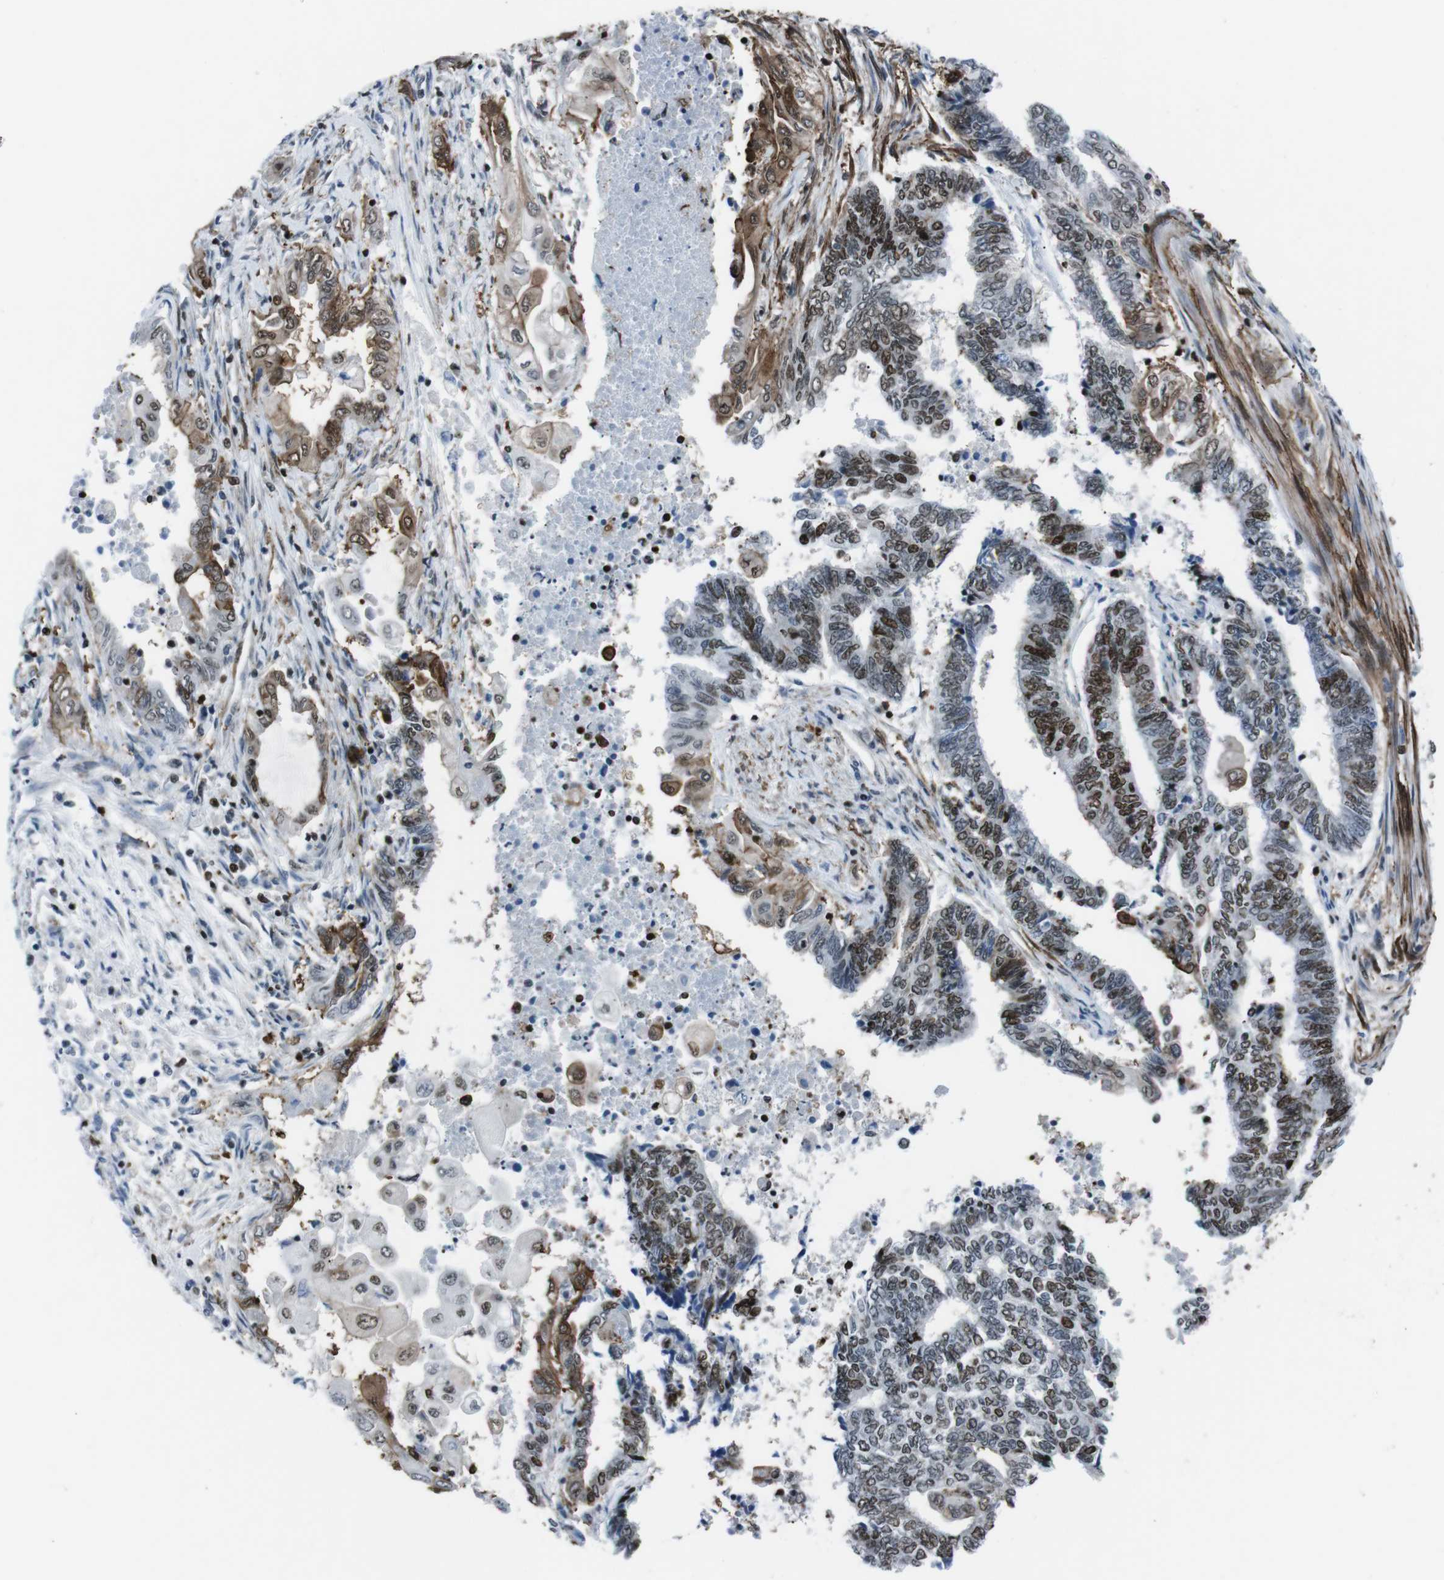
{"staining": {"intensity": "moderate", "quantity": "25%-75%", "location": "cytoplasmic/membranous,nuclear"}, "tissue": "endometrial cancer", "cell_type": "Tumor cells", "image_type": "cancer", "snomed": [{"axis": "morphology", "description": "Adenocarcinoma, NOS"}, {"axis": "topography", "description": "Uterus"}, {"axis": "topography", "description": "Endometrium"}], "caption": "Immunohistochemical staining of human adenocarcinoma (endometrial) exhibits medium levels of moderate cytoplasmic/membranous and nuclear protein positivity in approximately 25%-75% of tumor cells.", "gene": "HNRNPU", "patient": {"sex": "female", "age": 70}}